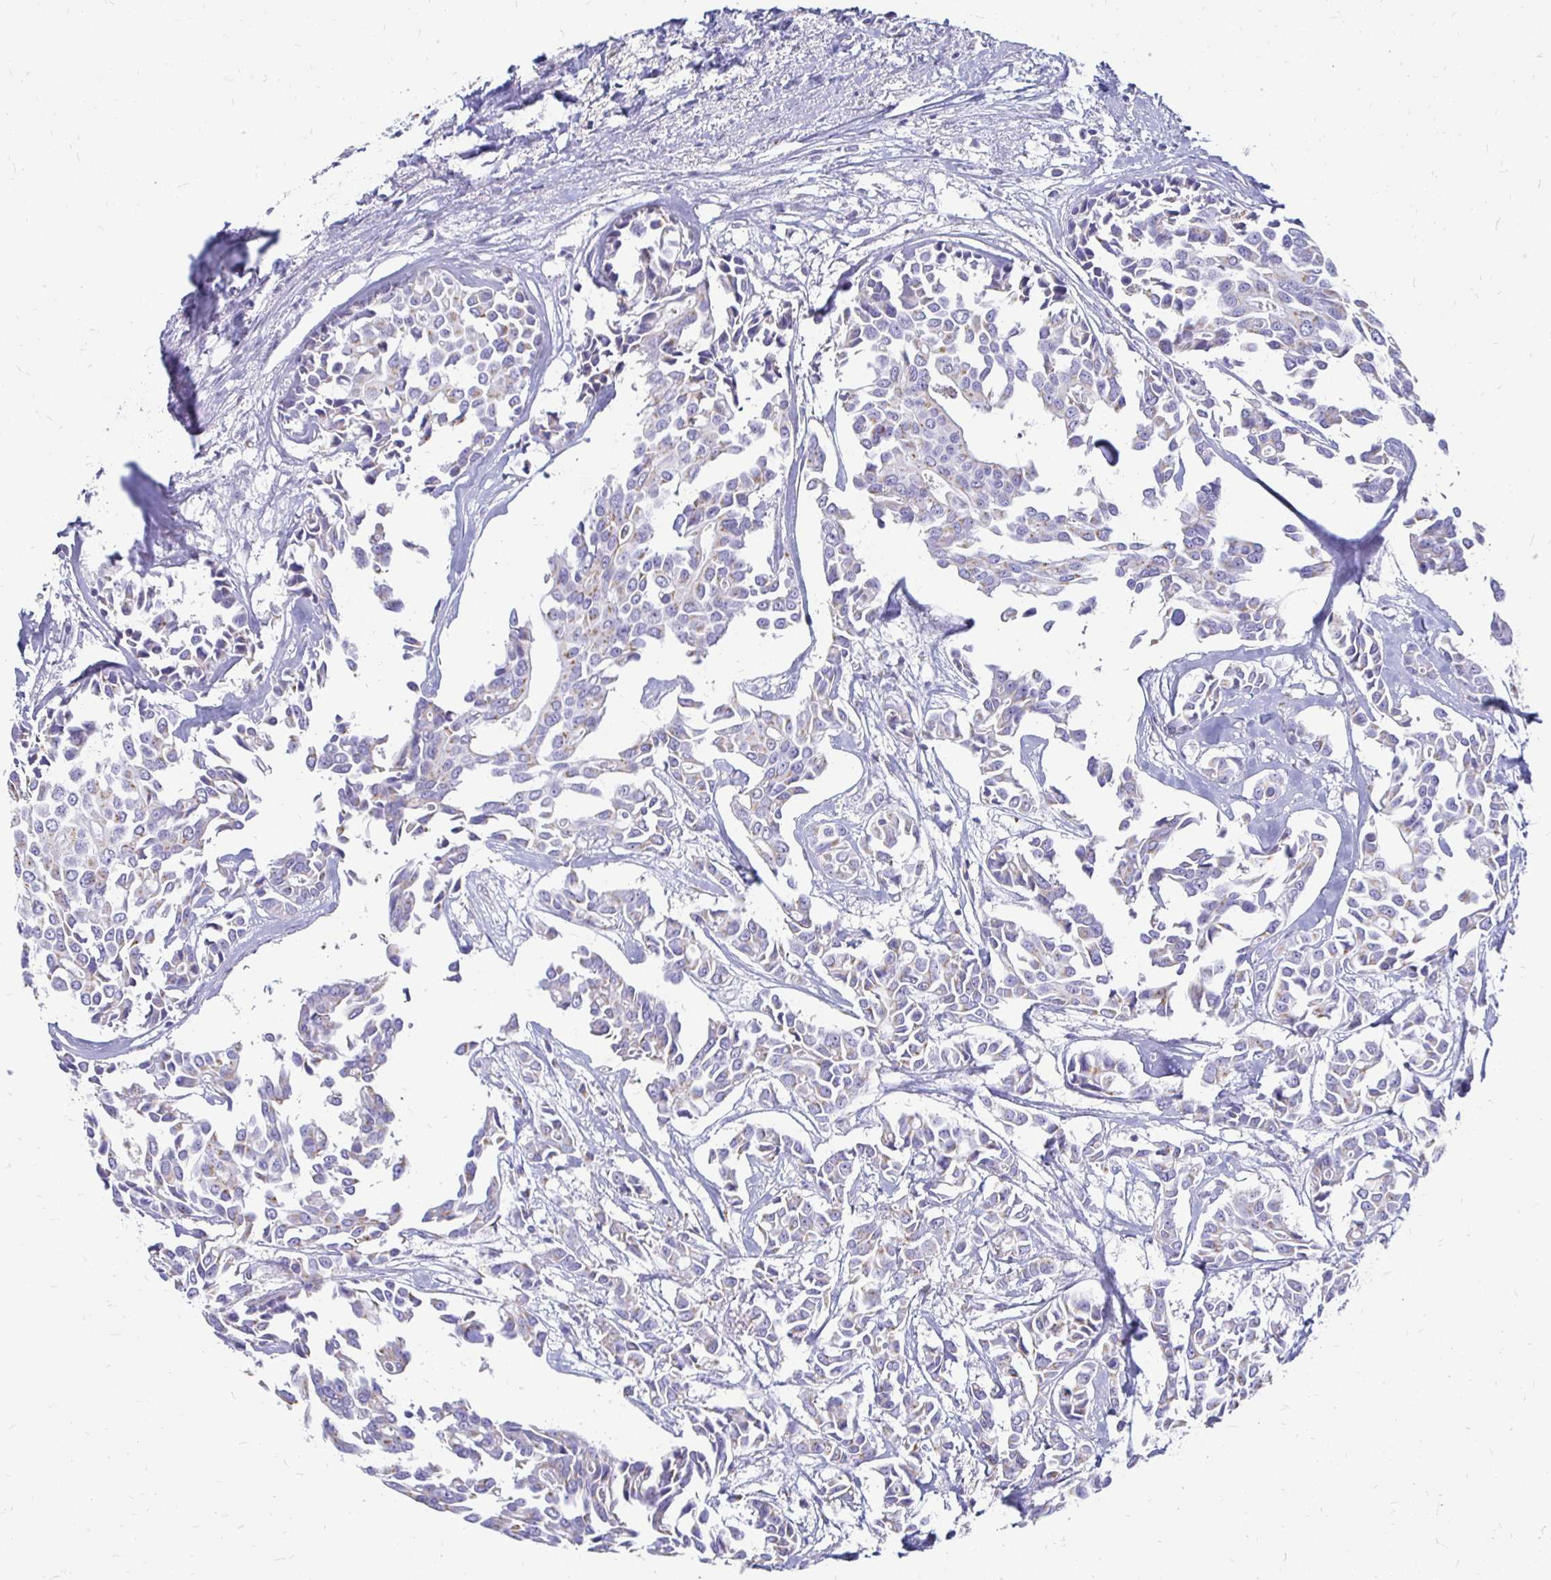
{"staining": {"intensity": "negative", "quantity": "none", "location": "none"}, "tissue": "breast cancer", "cell_type": "Tumor cells", "image_type": "cancer", "snomed": [{"axis": "morphology", "description": "Duct carcinoma"}, {"axis": "topography", "description": "Breast"}], "caption": "This is an immunohistochemistry histopathology image of human breast cancer (intraductal carcinoma). There is no expression in tumor cells.", "gene": "PAGE4", "patient": {"sex": "female", "age": 54}}